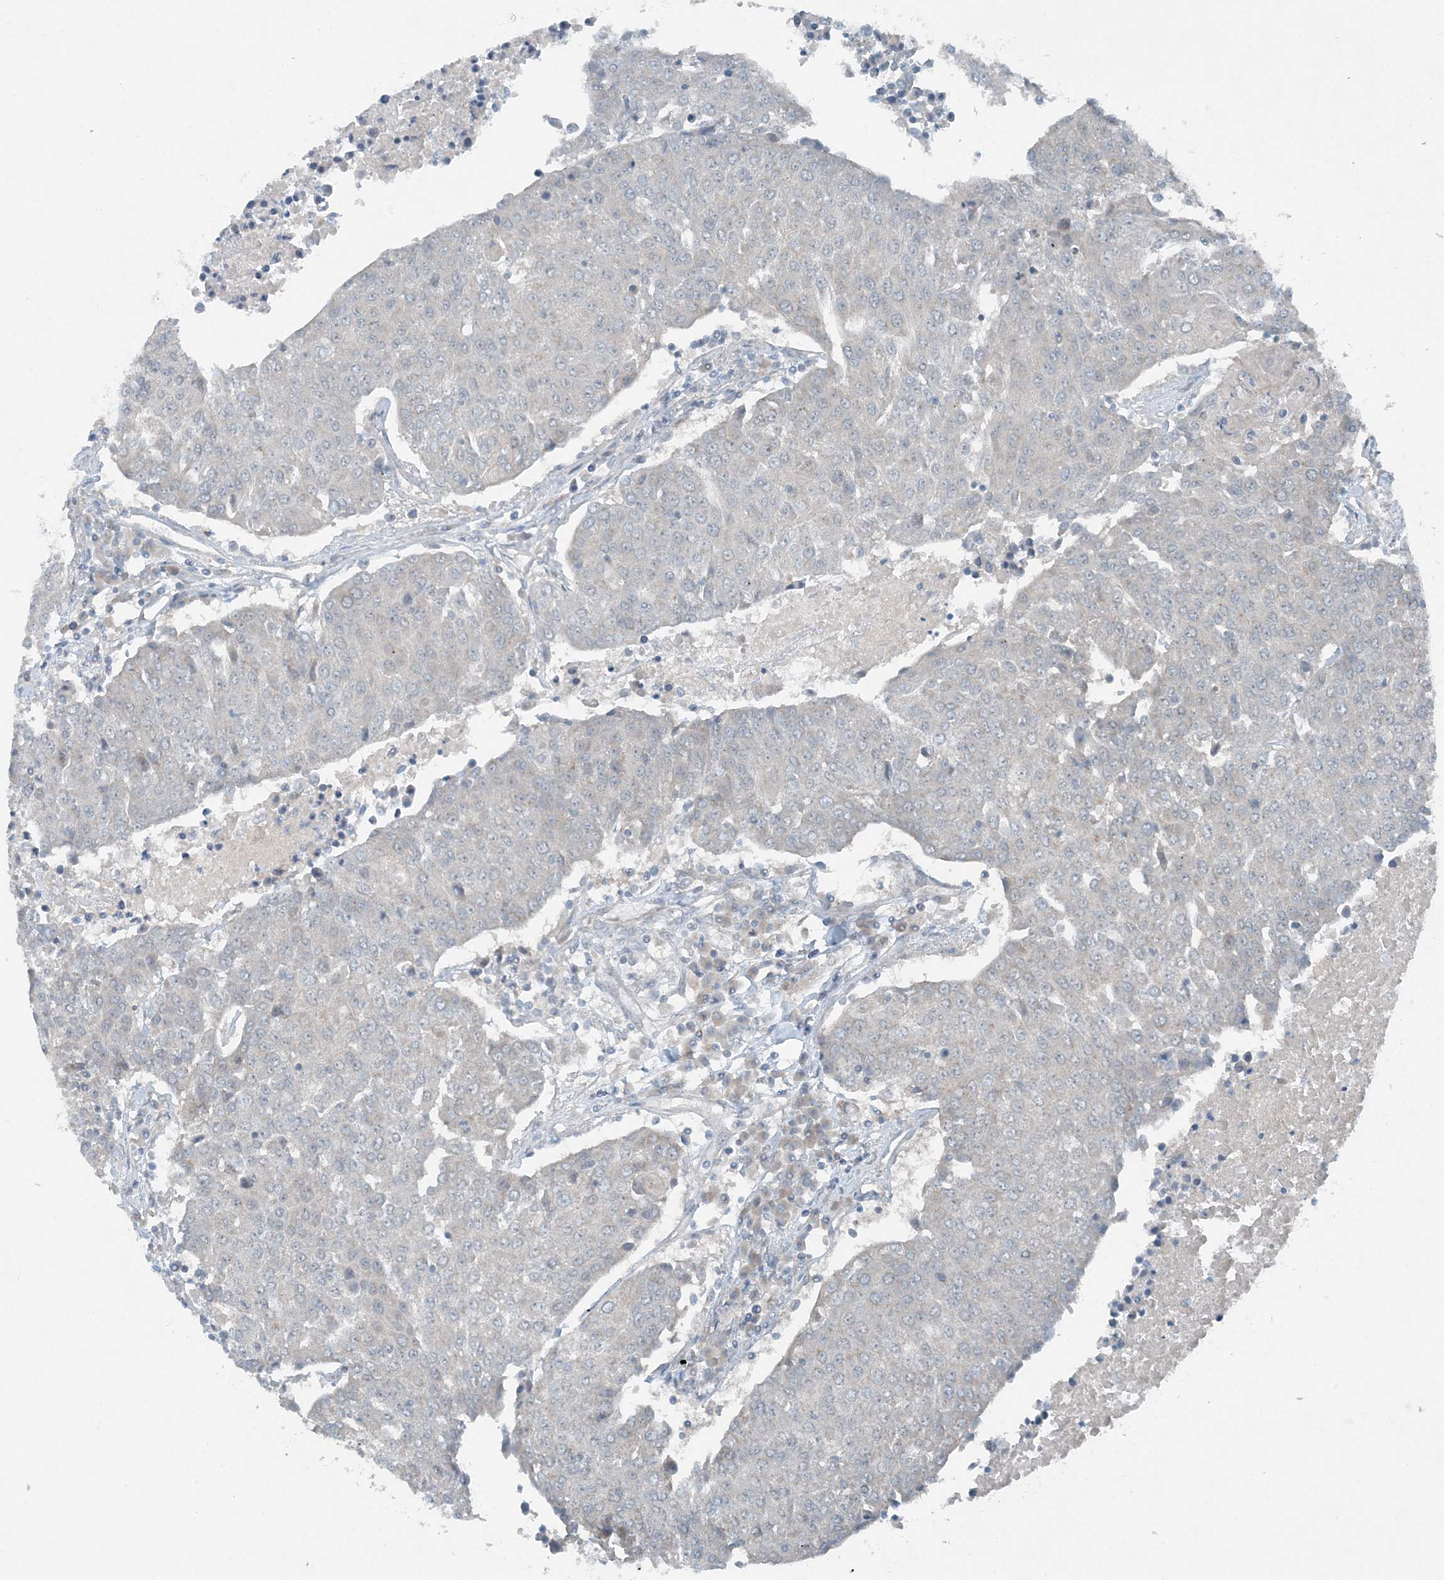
{"staining": {"intensity": "negative", "quantity": "none", "location": "none"}, "tissue": "urothelial cancer", "cell_type": "Tumor cells", "image_type": "cancer", "snomed": [{"axis": "morphology", "description": "Urothelial carcinoma, High grade"}, {"axis": "topography", "description": "Urinary bladder"}], "caption": "A photomicrograph of urothelial carcinoma (high-grade) stained for a protein reveals no brown staining in tumor cells. Nuclei are stained in blue.", "gene": "MITD1", "patient": {"sex": "female", "age": 85}}